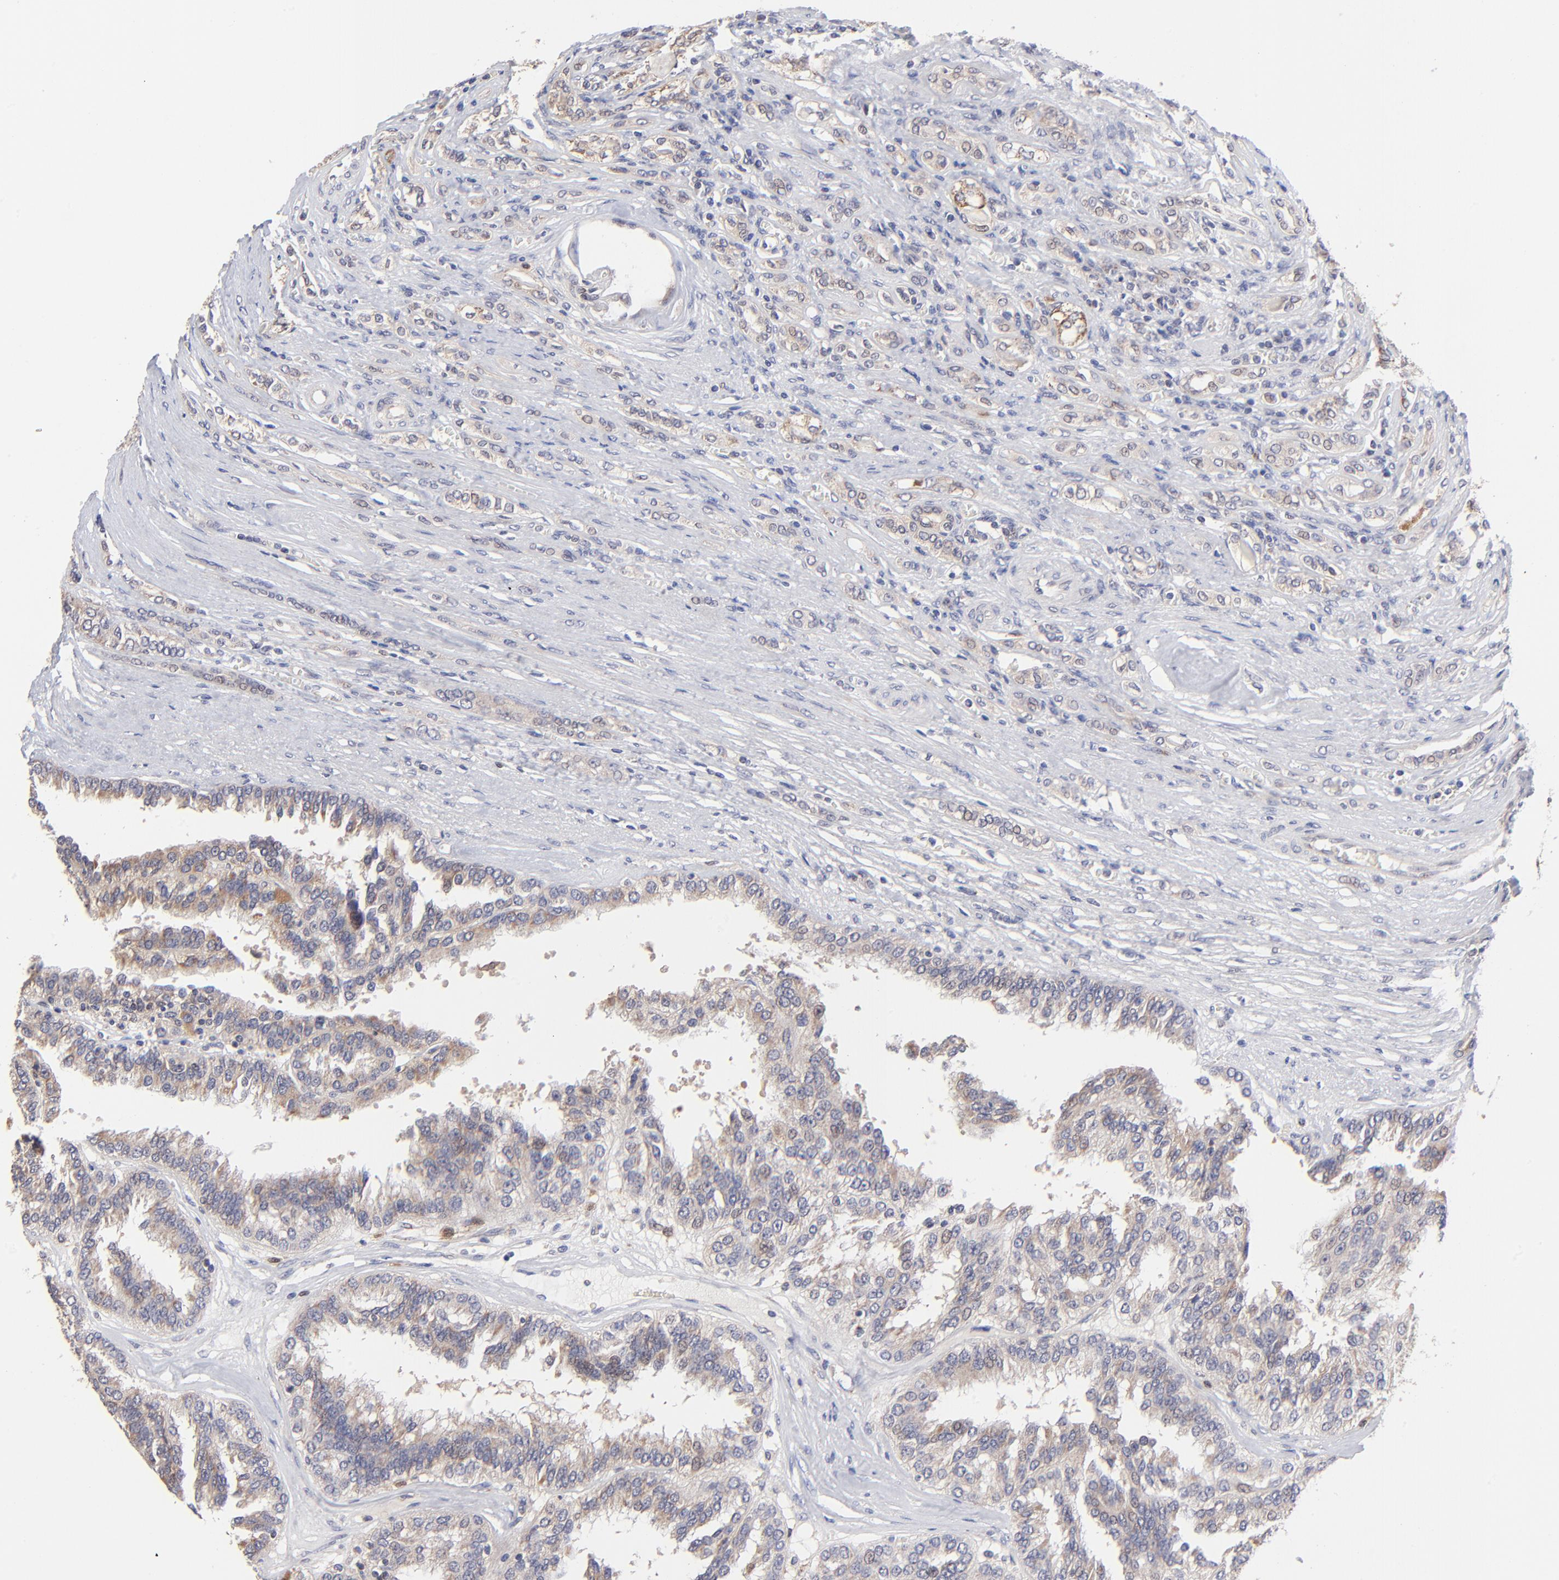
{"staining": {"intensity": "weak", "quantity": ">75%", "location": "cytoplasmic/membranous"}, "tissue": "renal cancer", "cell_type": "Tumor cells", "image_type": "cancer", "snomed": [{"axis": "morphology", "description": "Adenocarcinoma, NOS"}, {"axis": "topography", "description": "Kidney"}], "caption": "High-magnification brightfield microscopy of adenocarcinoma (renal) stained with DAB (3,3'-diaminobenzidine) (brown) and counterstained with hematoxylin (blue). tumor cells exhibit weak cytoplasmic/membranous positivity is identified in about>75% of cells.", "gene": "FBXL12", "patient": {"sex": "male", "age": 46}}